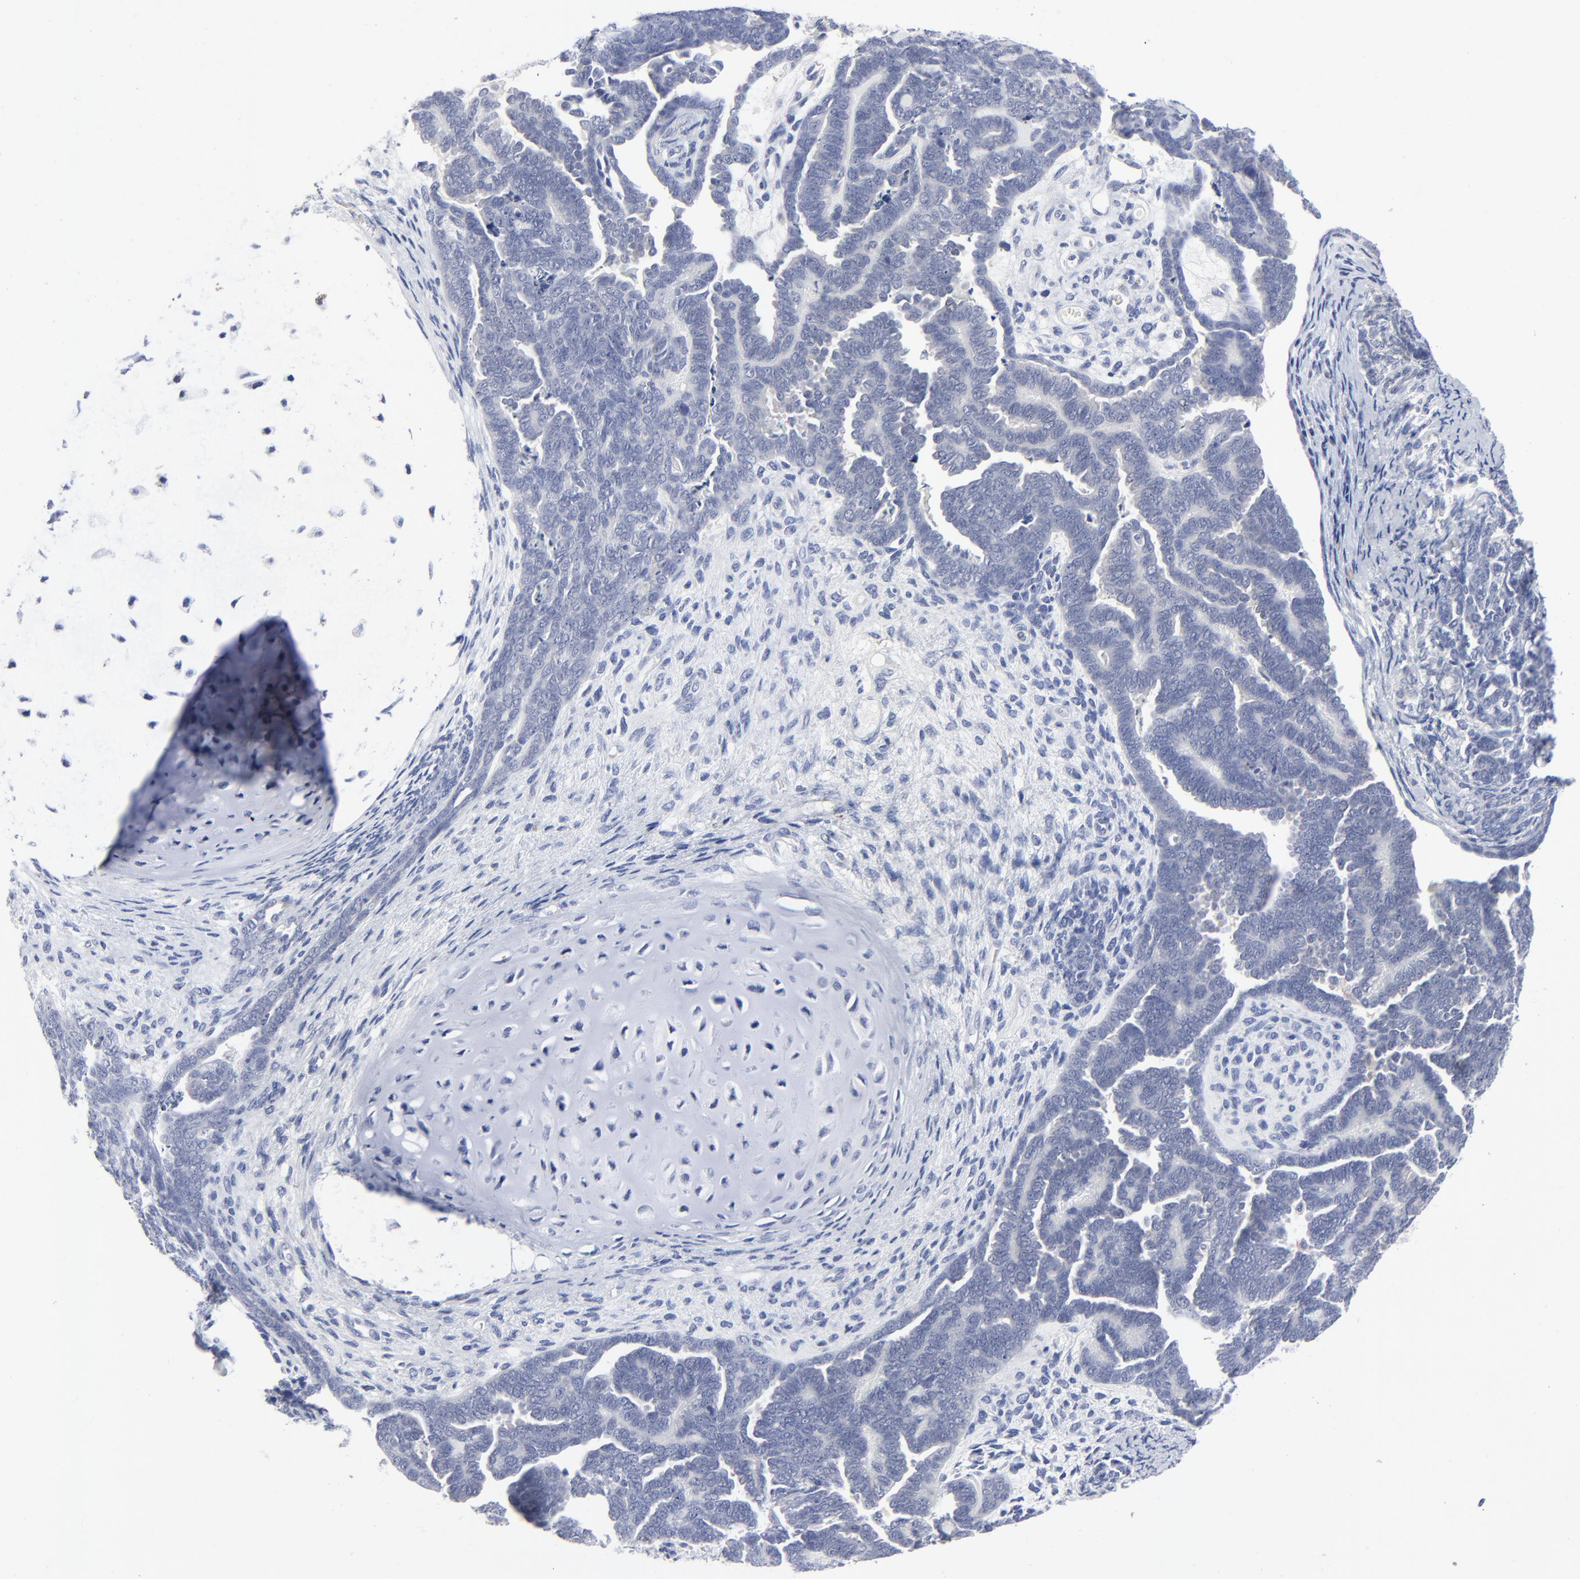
{"staining": {"intensity": "negative", "quantity": "none", "location": "none"}, "tissue": "endometrial cancer", "cell_type": "Tumor cells", "image_type": "cancer", "snomed": [{"axis": "morphology", "description": "Neoplasm, malignant, NOS"}, {"axis": "topography", "description": "Endometrium"}], "caption": "A high-resolution image shows immunohistochemistry (IHC) staining of endometrial malignant neoplasm, which demonstrates no significant positivity in tumor cells.", "gene": "CLEC4G", "patient": {"sex": "female", "age": 74}}